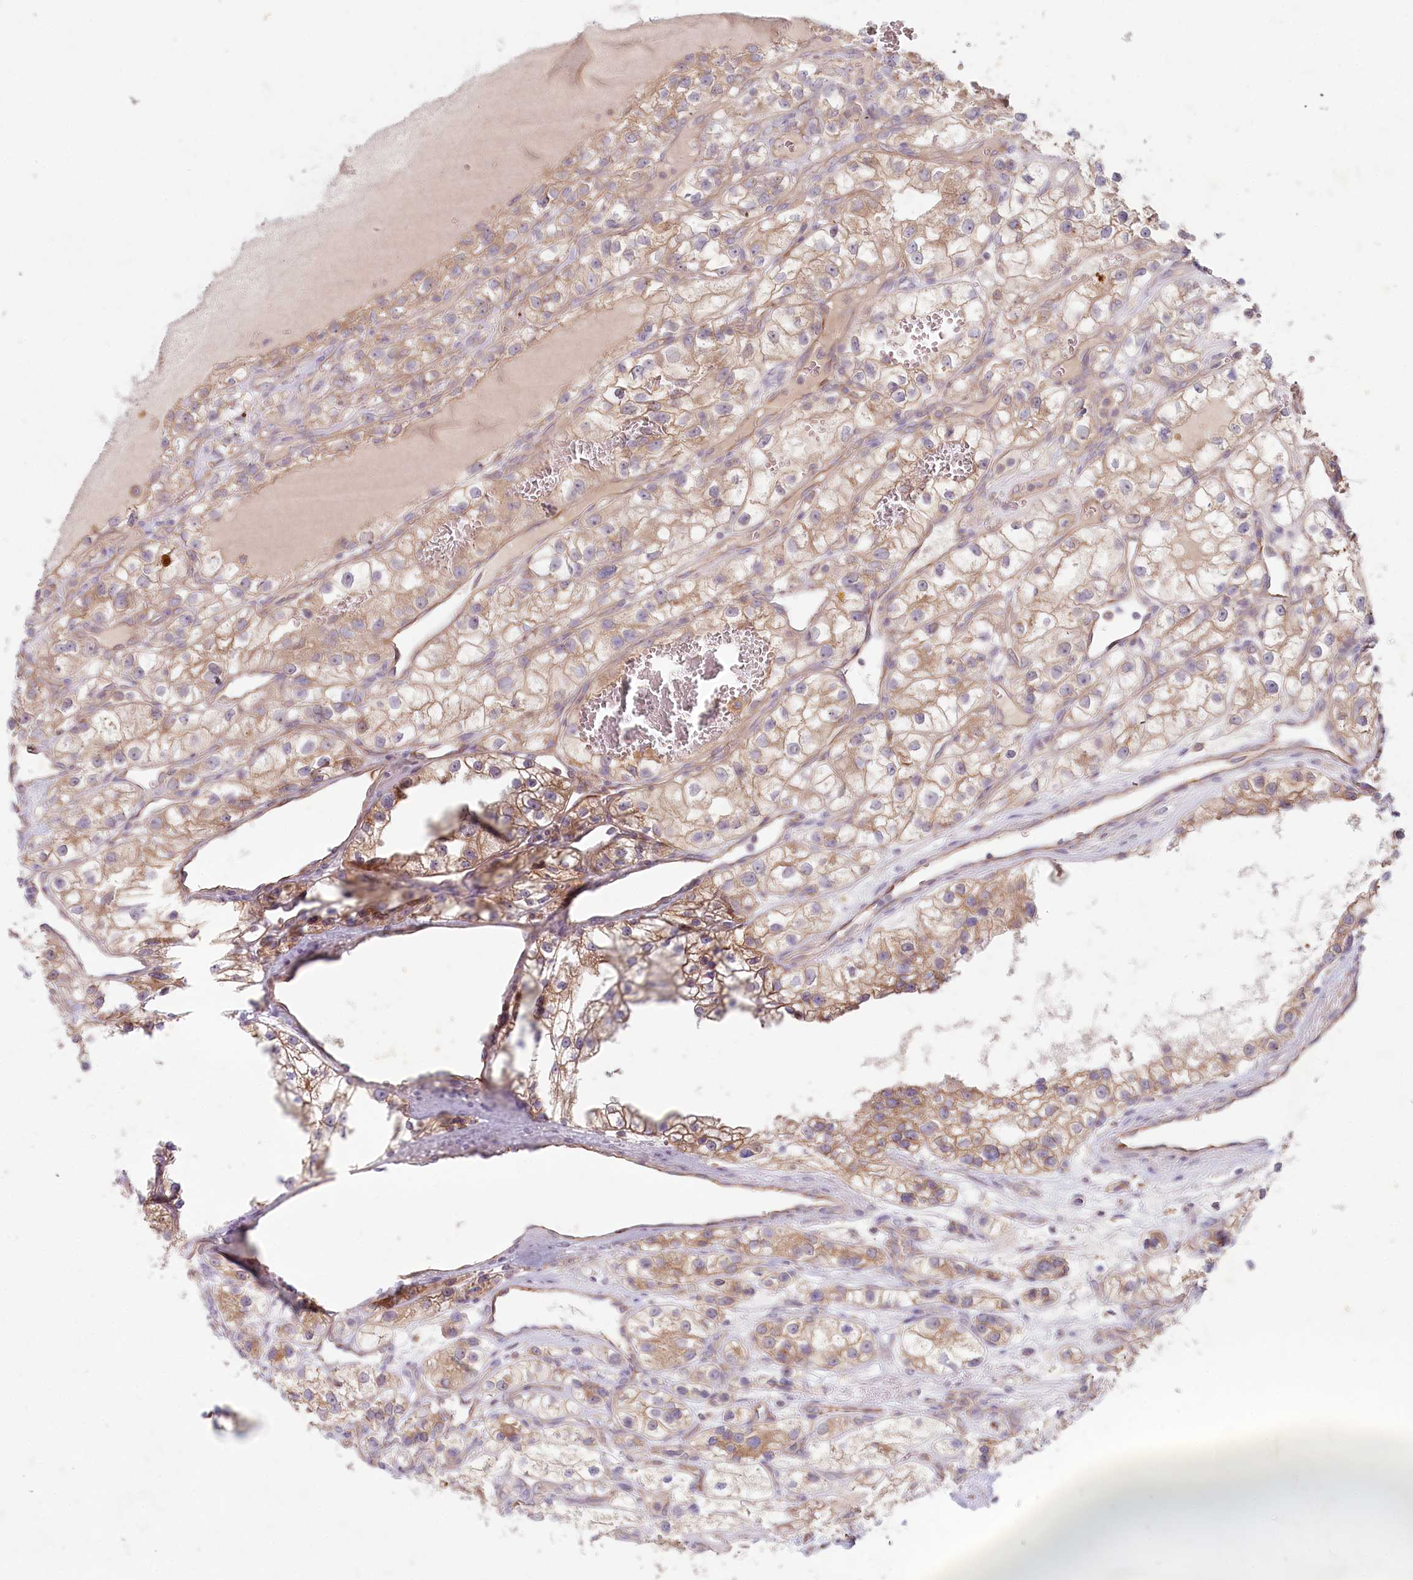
{"staining": {"intensity": "moderate", "quantity": "25%-75%", "location": "cytoplasmic/membranous"}, "tissue": "renal cancer", "cell_type": "Tumor cells", "image_type": "cancer", "snomed": [{"axis": "morphology", "description": "Adenocarcinoma, NOS"}, {"axis": "topography", "description": "Kidney"}], "caption": "Human renal adenocarcinoma stained with a brown dye reveals moderate cytoplasmic/membranous positive positivity in about 25%-75% of tumor cells.", "gene": "TNIP1", "patient": {"sex": "female", "age": 57}}